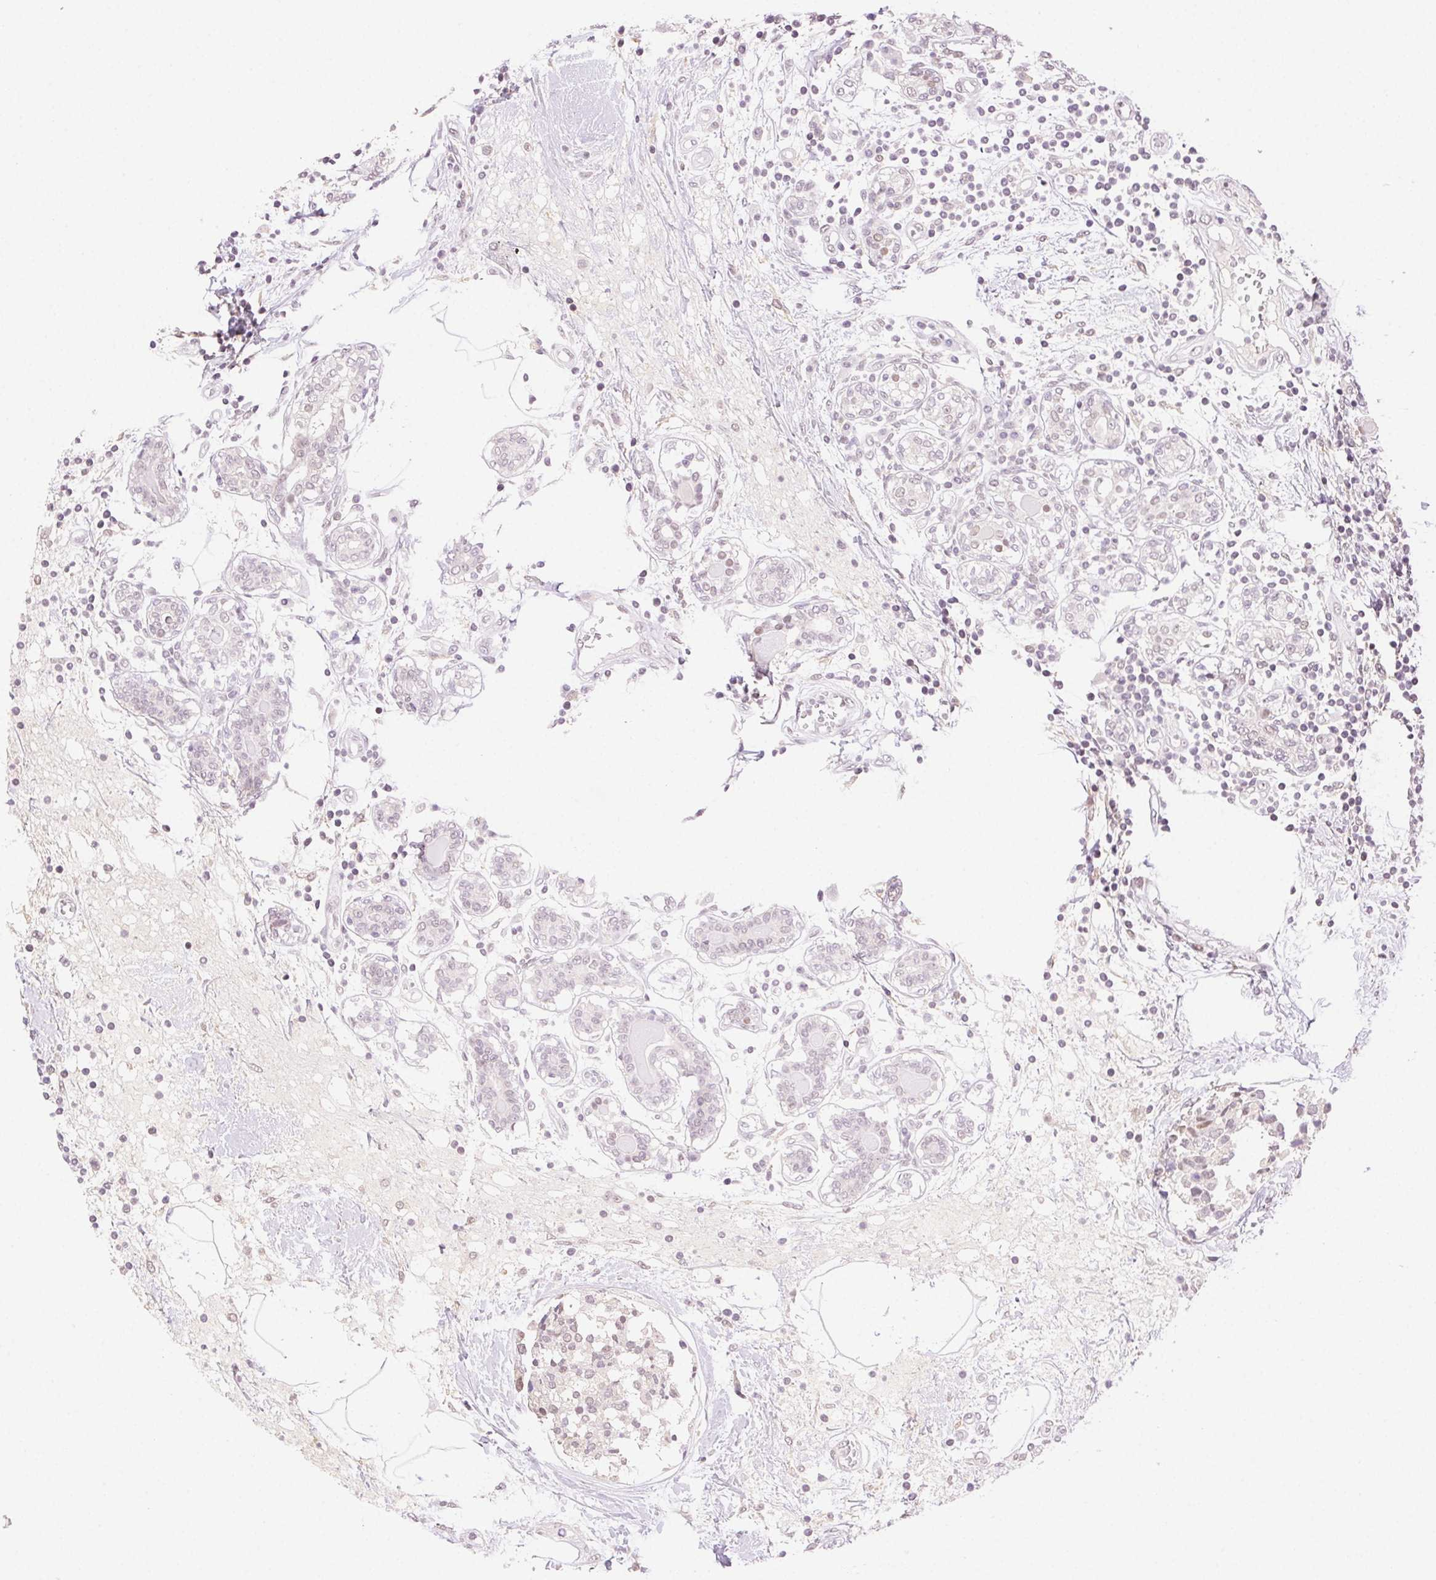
{"staining": {"intensity": "moderate", "quantity": "25%-75%", "location": "nuclear"}, "tissue": "breast cancer", "cell_type": "Tumor cells", "image_type": "cancer", "snomed": [{"axis": "morphology", "description": "Lobular carcinoma"}, {"axis": "topography", "description": "Breast"}], "caption": "Breast cancer was stained to show a protein in brown. There is medium levels of moderate nuclear positivity in about 25%-75% of tumor cells. The protein is stained brown, and the nuclei are stained in blue (DAB IHC with brightfield microscopy, high magnification).", "gene": "H2AZ2", "patient": {"sex": "female", "age": 59}}